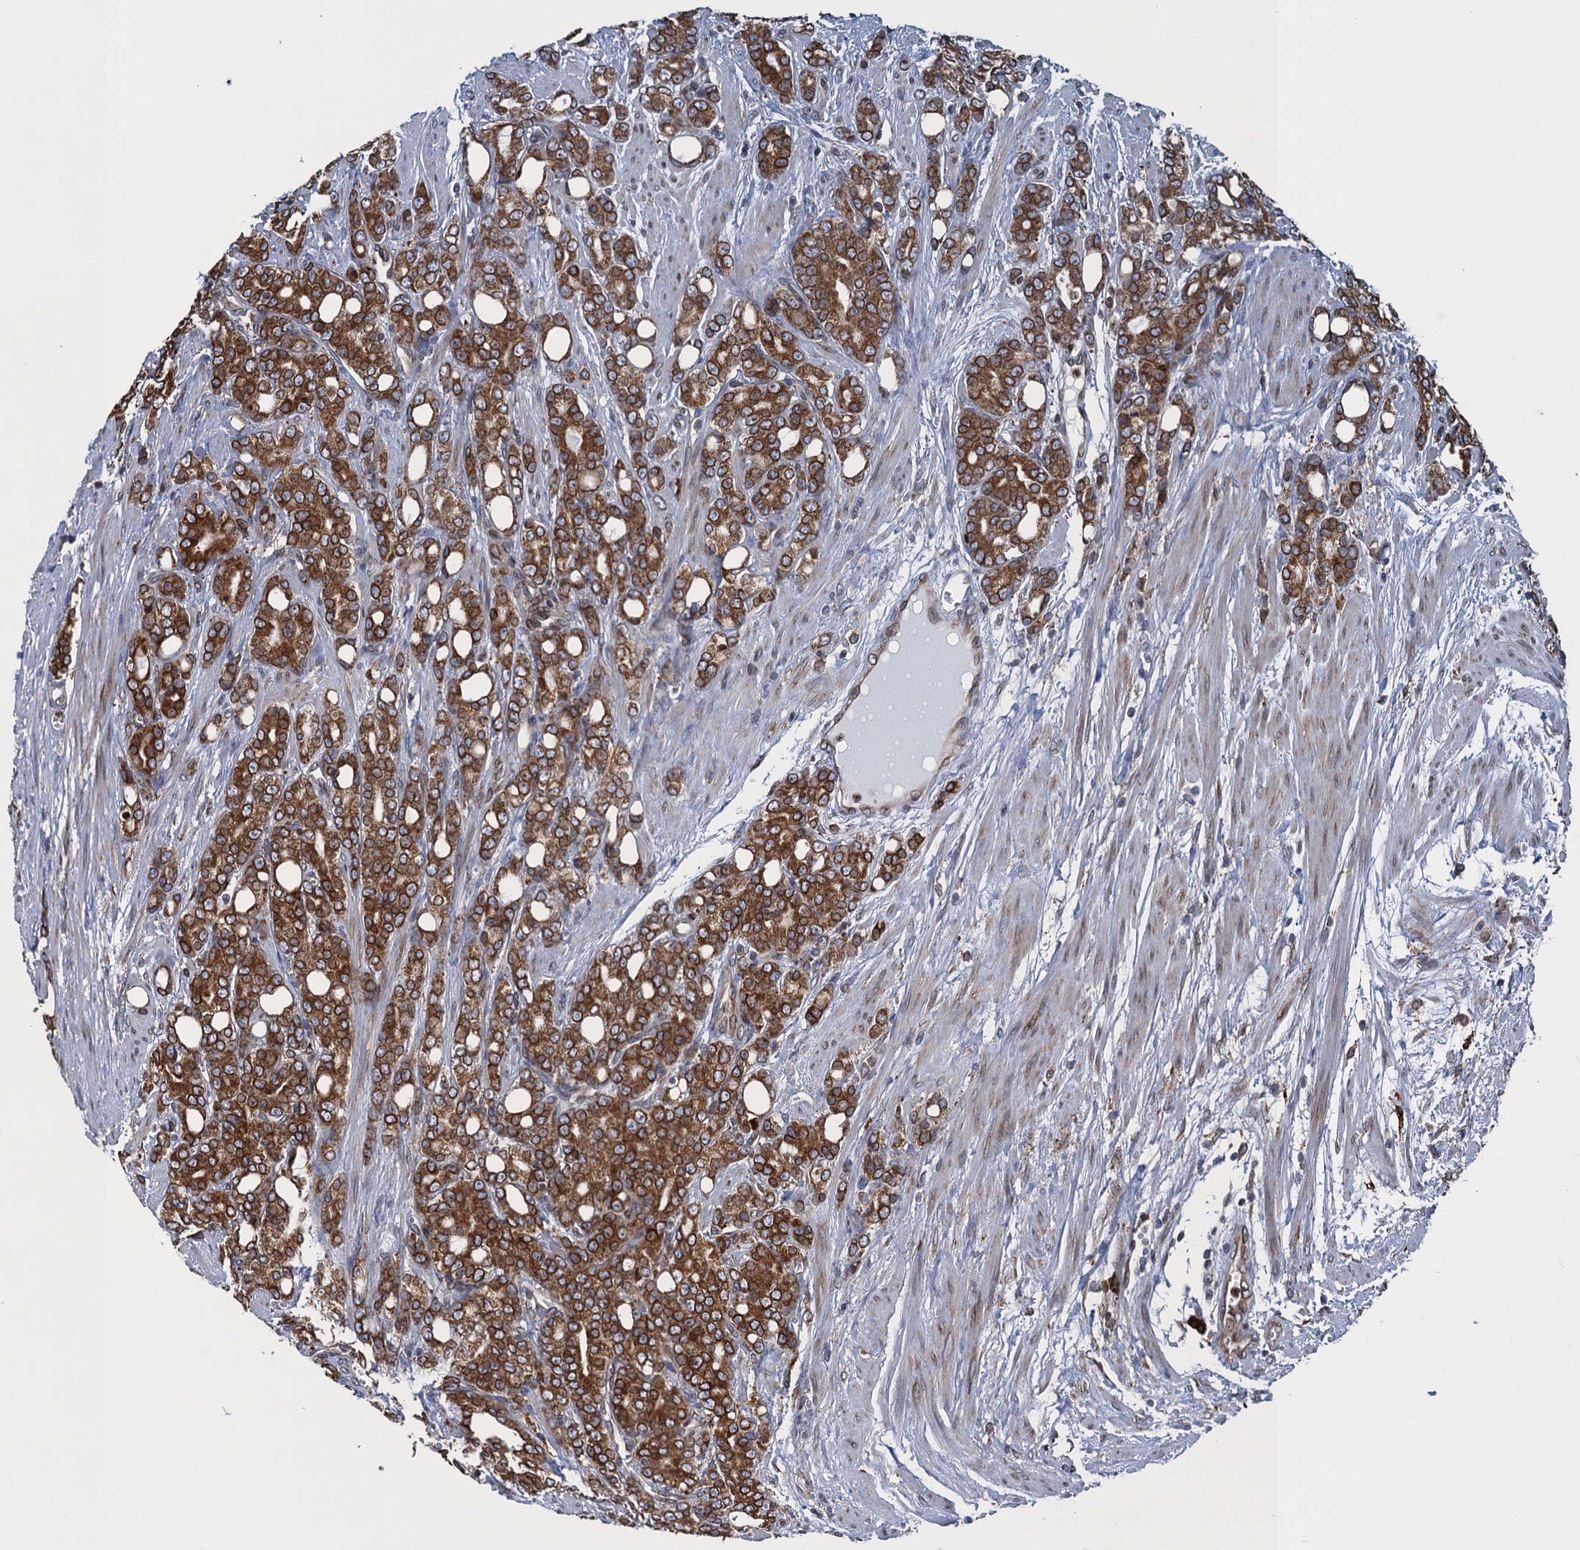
{"staining": {"intensity": "strong", "quantity": ">75%", "location": "cytoplasmic/membranous"}, "tissue": "prostate cancer", "cell_type": "Tumor cells", "image_type": "cancer", "snomed": [{"axis": "morphology", "description": "Adenocarcinoma, High grade"}, {"axis": "topography", "description": "Prostate"}], "caption": "High-grade adenocarcinoma (prostate) stained with IHC displays strong cytoplasmic/membranous positivity in about >75% of tumor cells. The staining is performed using DAB brown chromogen to label protein expression. The nuclei are counter-stained blue using hematoxylin.", "gene": "TMEM205", "patient": {"sex": "male", "age": 62}}